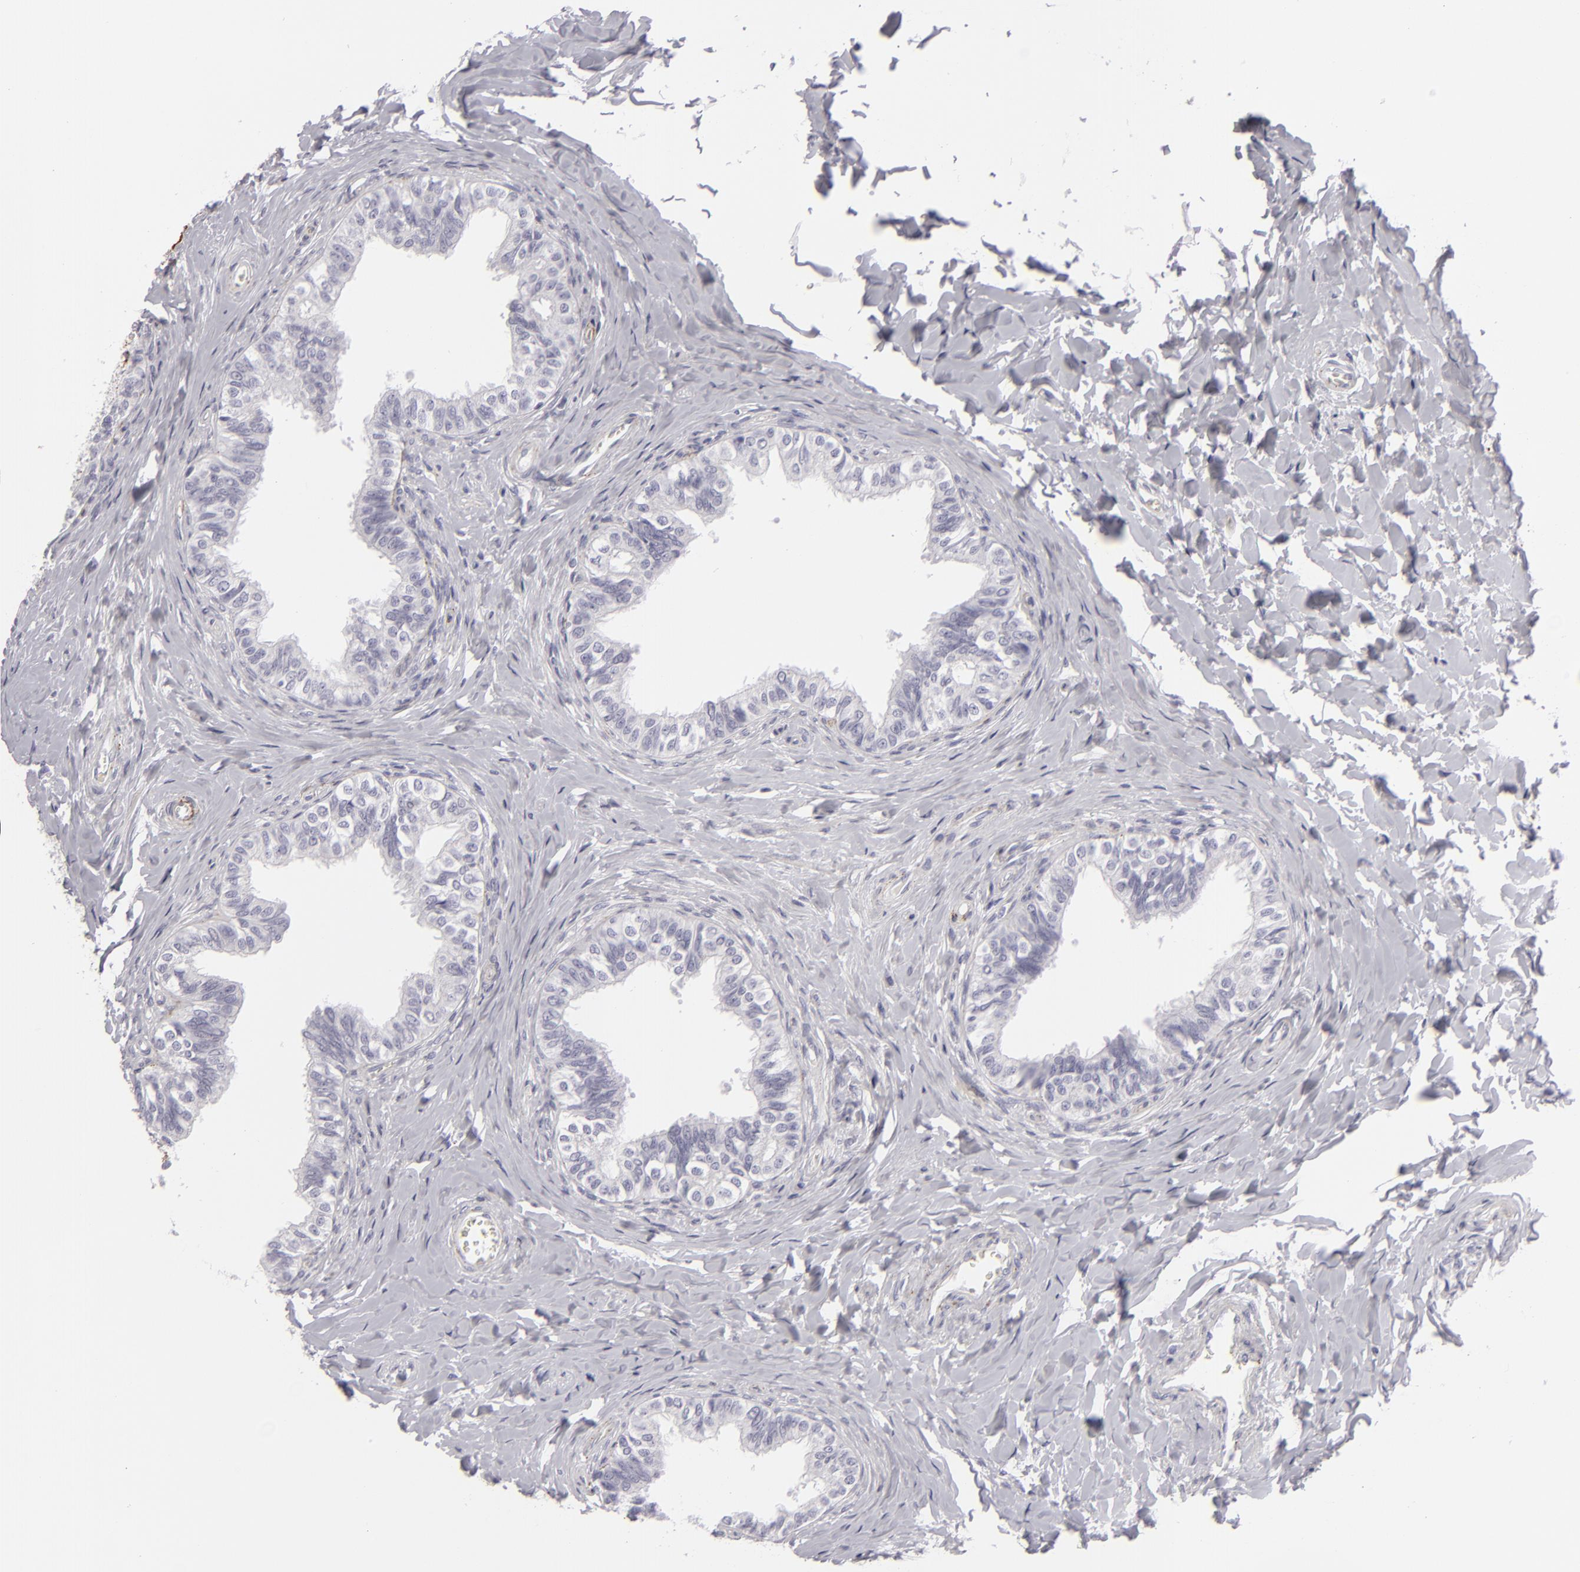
{"staining": {"intensity": "negative", "quantity": "none", "location": "none"}, "tissue": "epididymis", "cell_type": "Glandular cells", "image_type": "normal", "snomed": [{"axis": "morphology", "description": "Normal tissue, NOS"}, {"axis": "topography", "description": "Soft tissue"}, {"axis": "topography", "description": "Epididymis"}], "caption": "The immunohistochemistry image has no significant positivity in glandular cells of epididymis.", "gene": "C9", "patient": {"sex": "male", "age": 26}}